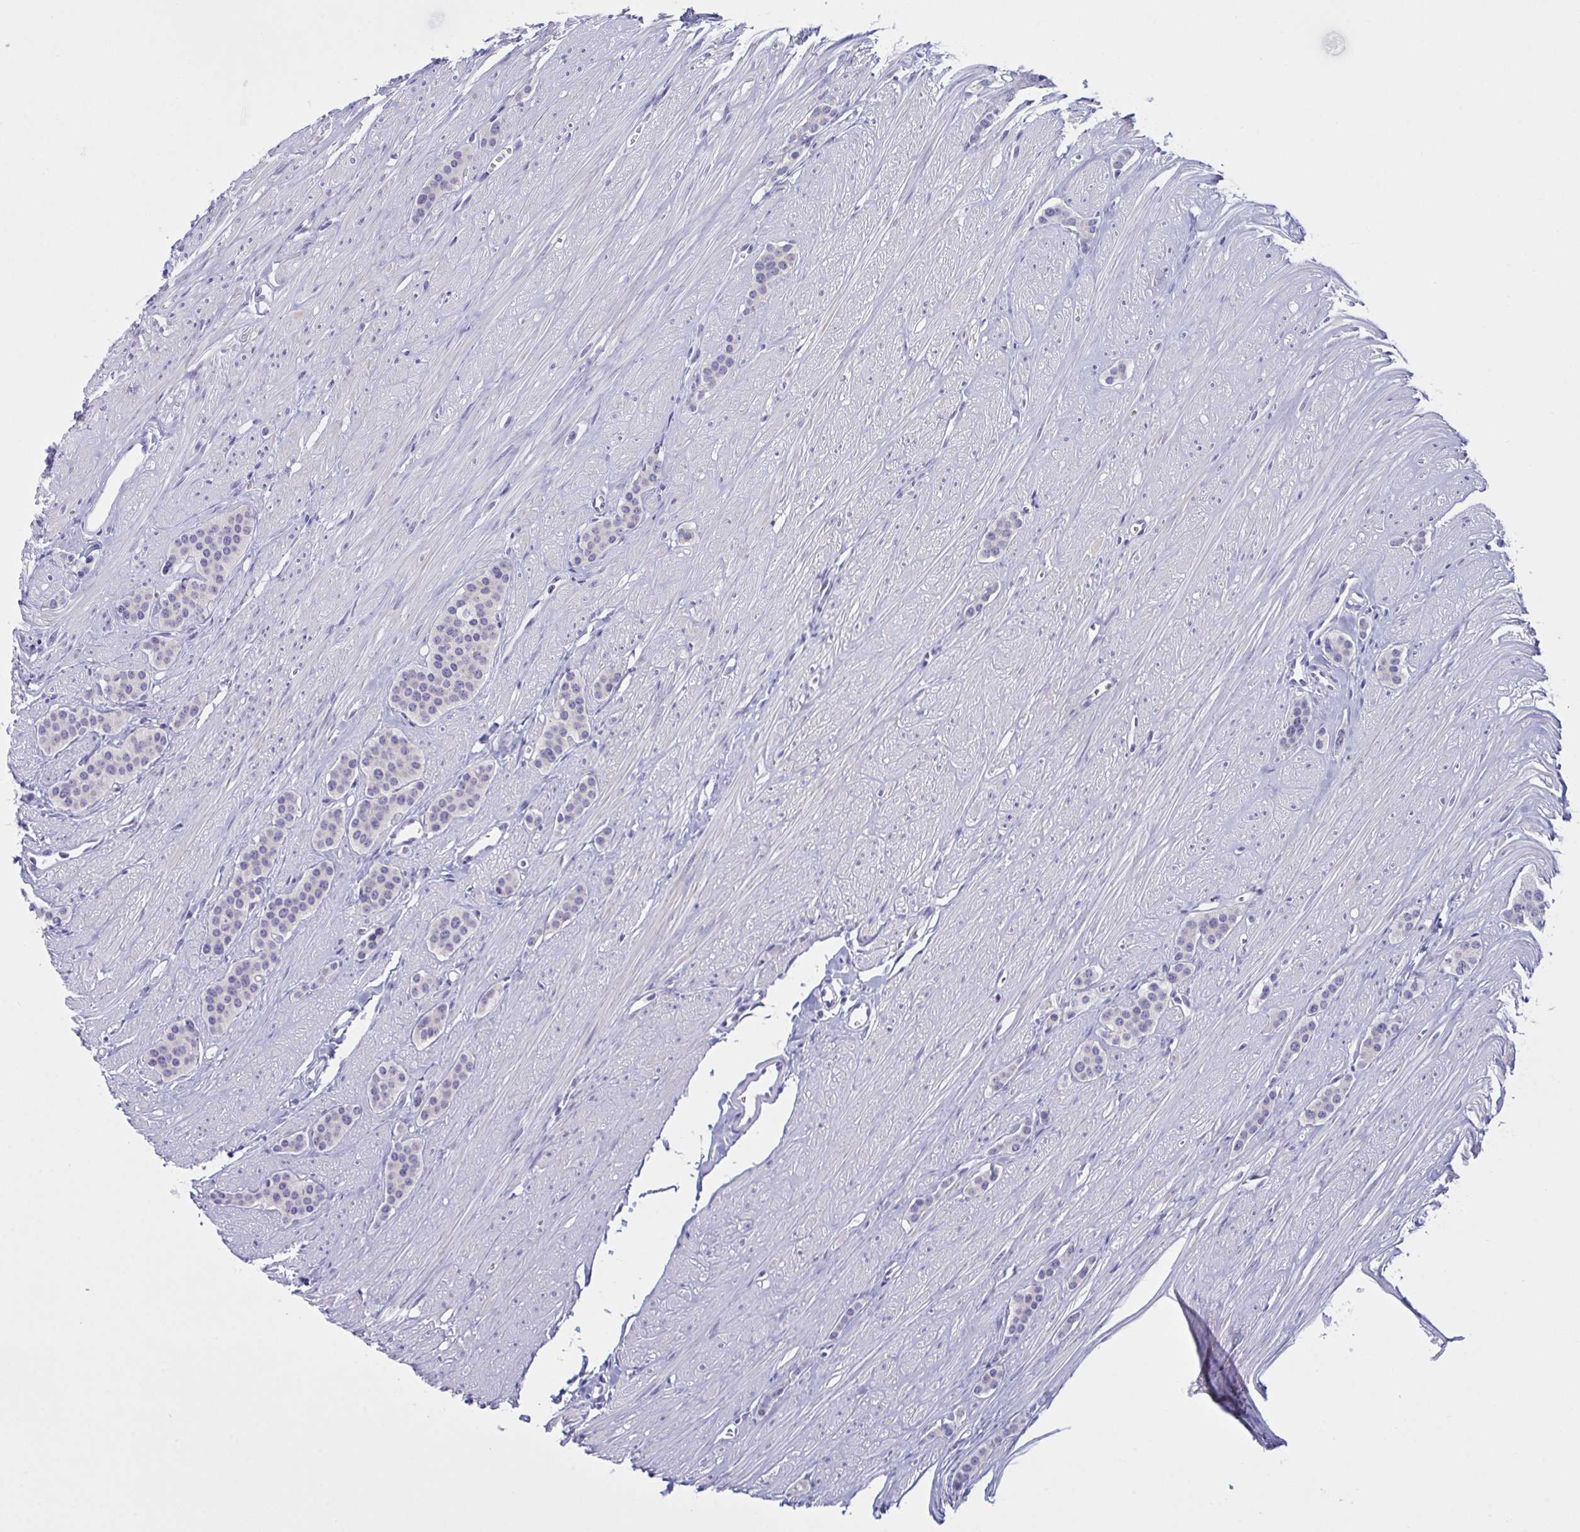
{"staining": {"intensity": "negative", "quantity": "none", "location": "none"}, "tissue": "carcinoid", "cell_type": "Tumor cells", "image_type": "cancer", "snomed": [{"axis": "morphology", "description": "Carcinoid, malignant, NOS"}, {"axis": "topography", "description": "Small intestine"}], "caption": "An image of carcinoid (malignant) stained for a protein reveals no brown staining in tumor cells.", "gene": "NAA30", "patient": {"sex": "male", "age": 60}}